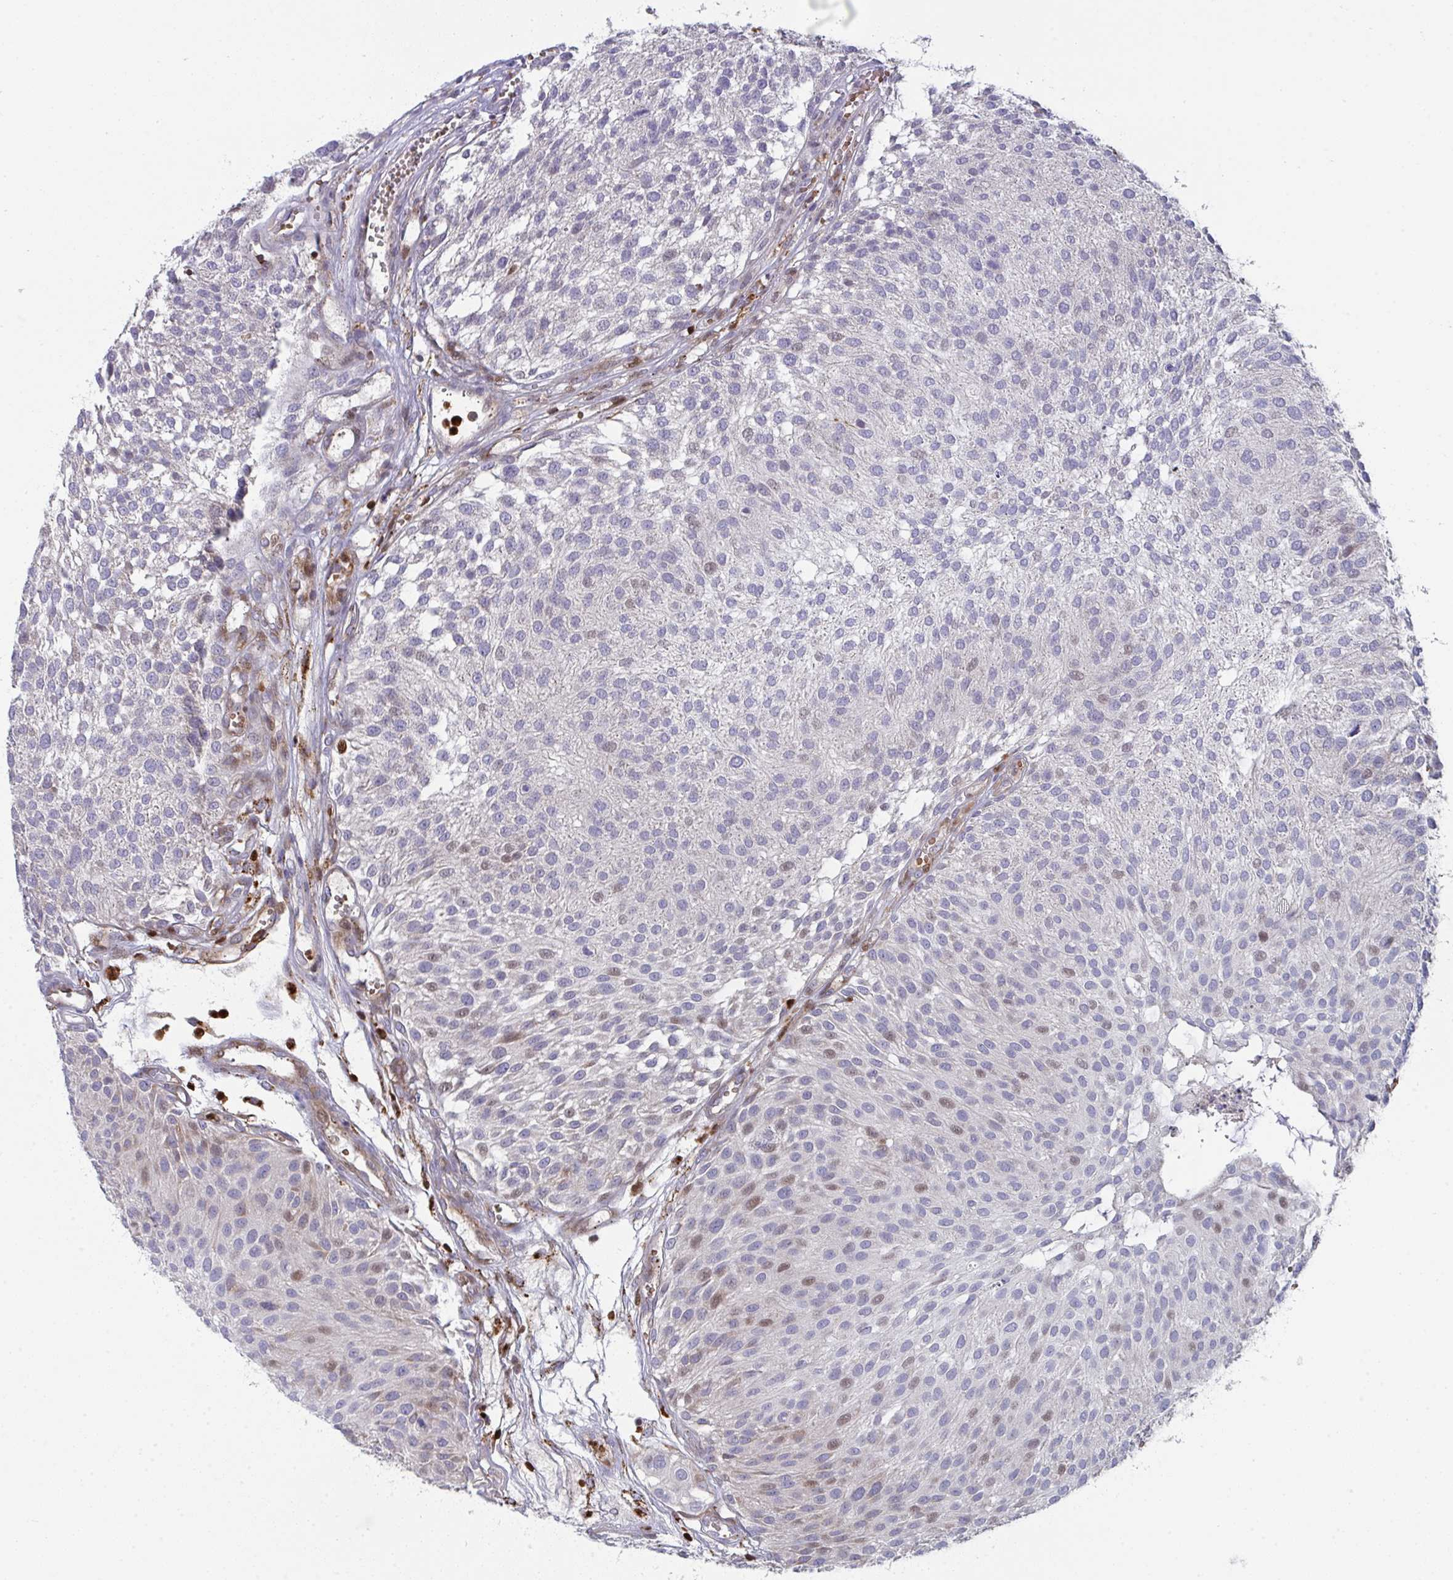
{"staining": {"intensity": "moderate", "quantity": "25%-75%", "location": "cytoplasmic/membranous,nuclear"}, "tissue": "urothelial cancer", "cell_type": "Tumor cells", "image_type": "cancer", "snomed": [{"axis": "morphology", "description": "Urothelial carcinoma, NOS"}, {"axis": "topography", "description": "Urinary bladder"}], "caption": "High-power microscopy captured an immunohistochemistry (IHC) micrograph of urothelial cancer, revealing moderate cytoplasmic/membranous and nuclear staining in about 25%-75% of tumor cells.", "gene": "AOC2", "patient": {"sex": "male", "age": 84}}